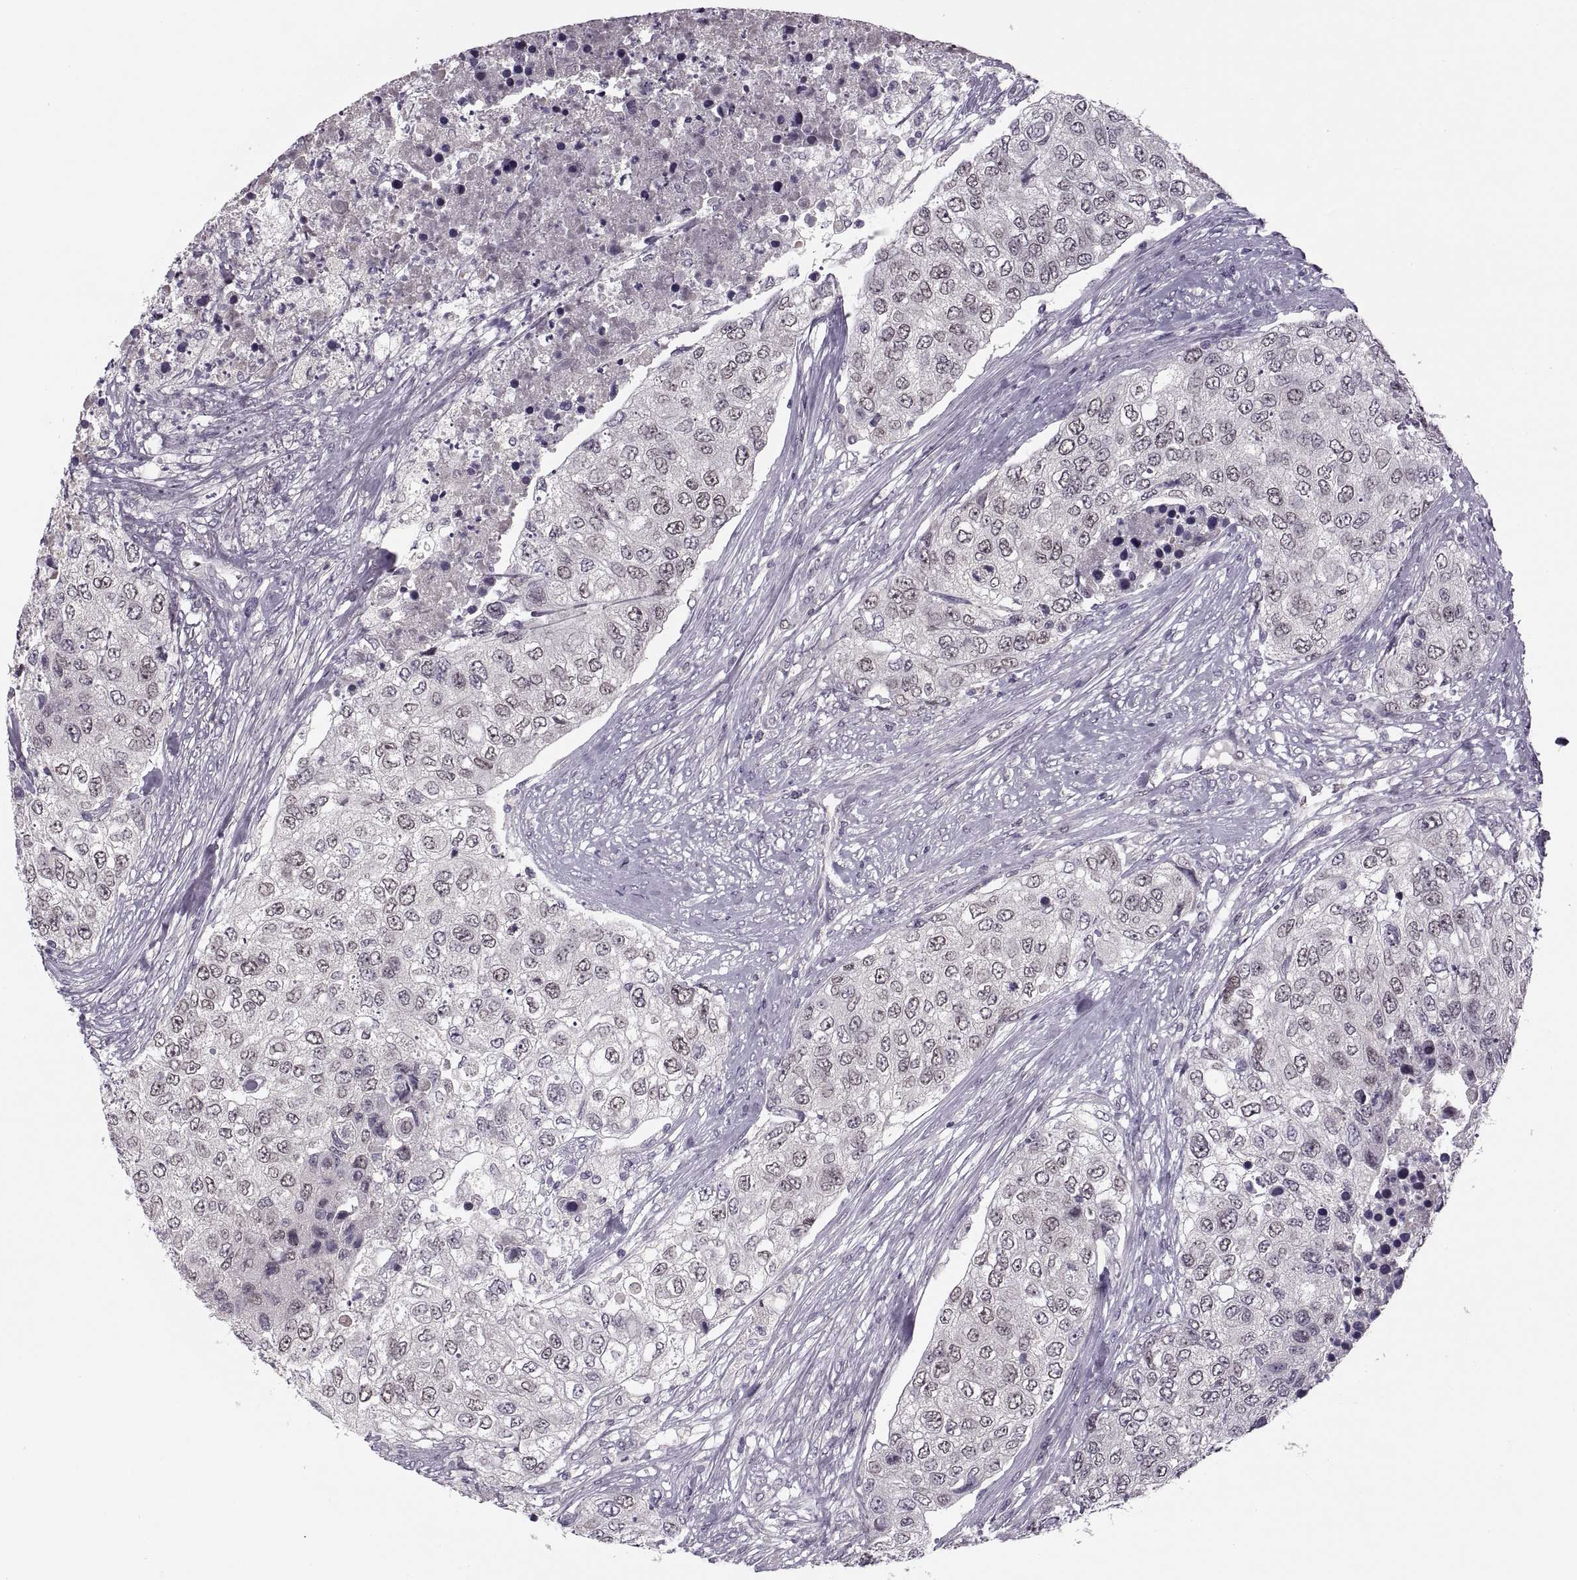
{"staining": {"intensity": "weak", "quantity": "<25%", "location": "nuclear"}, "tissue": "urothelial cancer", "cell_type": "Tumor cells", "image_type": "cancer", "snomed": [{"axis": "morphology", "description": "Urothelial carcinoma, High grade"}, {"axis": "topography", "description": "Urinary bladder"}], "caption": "Tumor cells show no significant expression in urothelial carcinoma (high-grade).", "gene": "CACNA1F", "patient": {"sex": "female", "age": 78}}